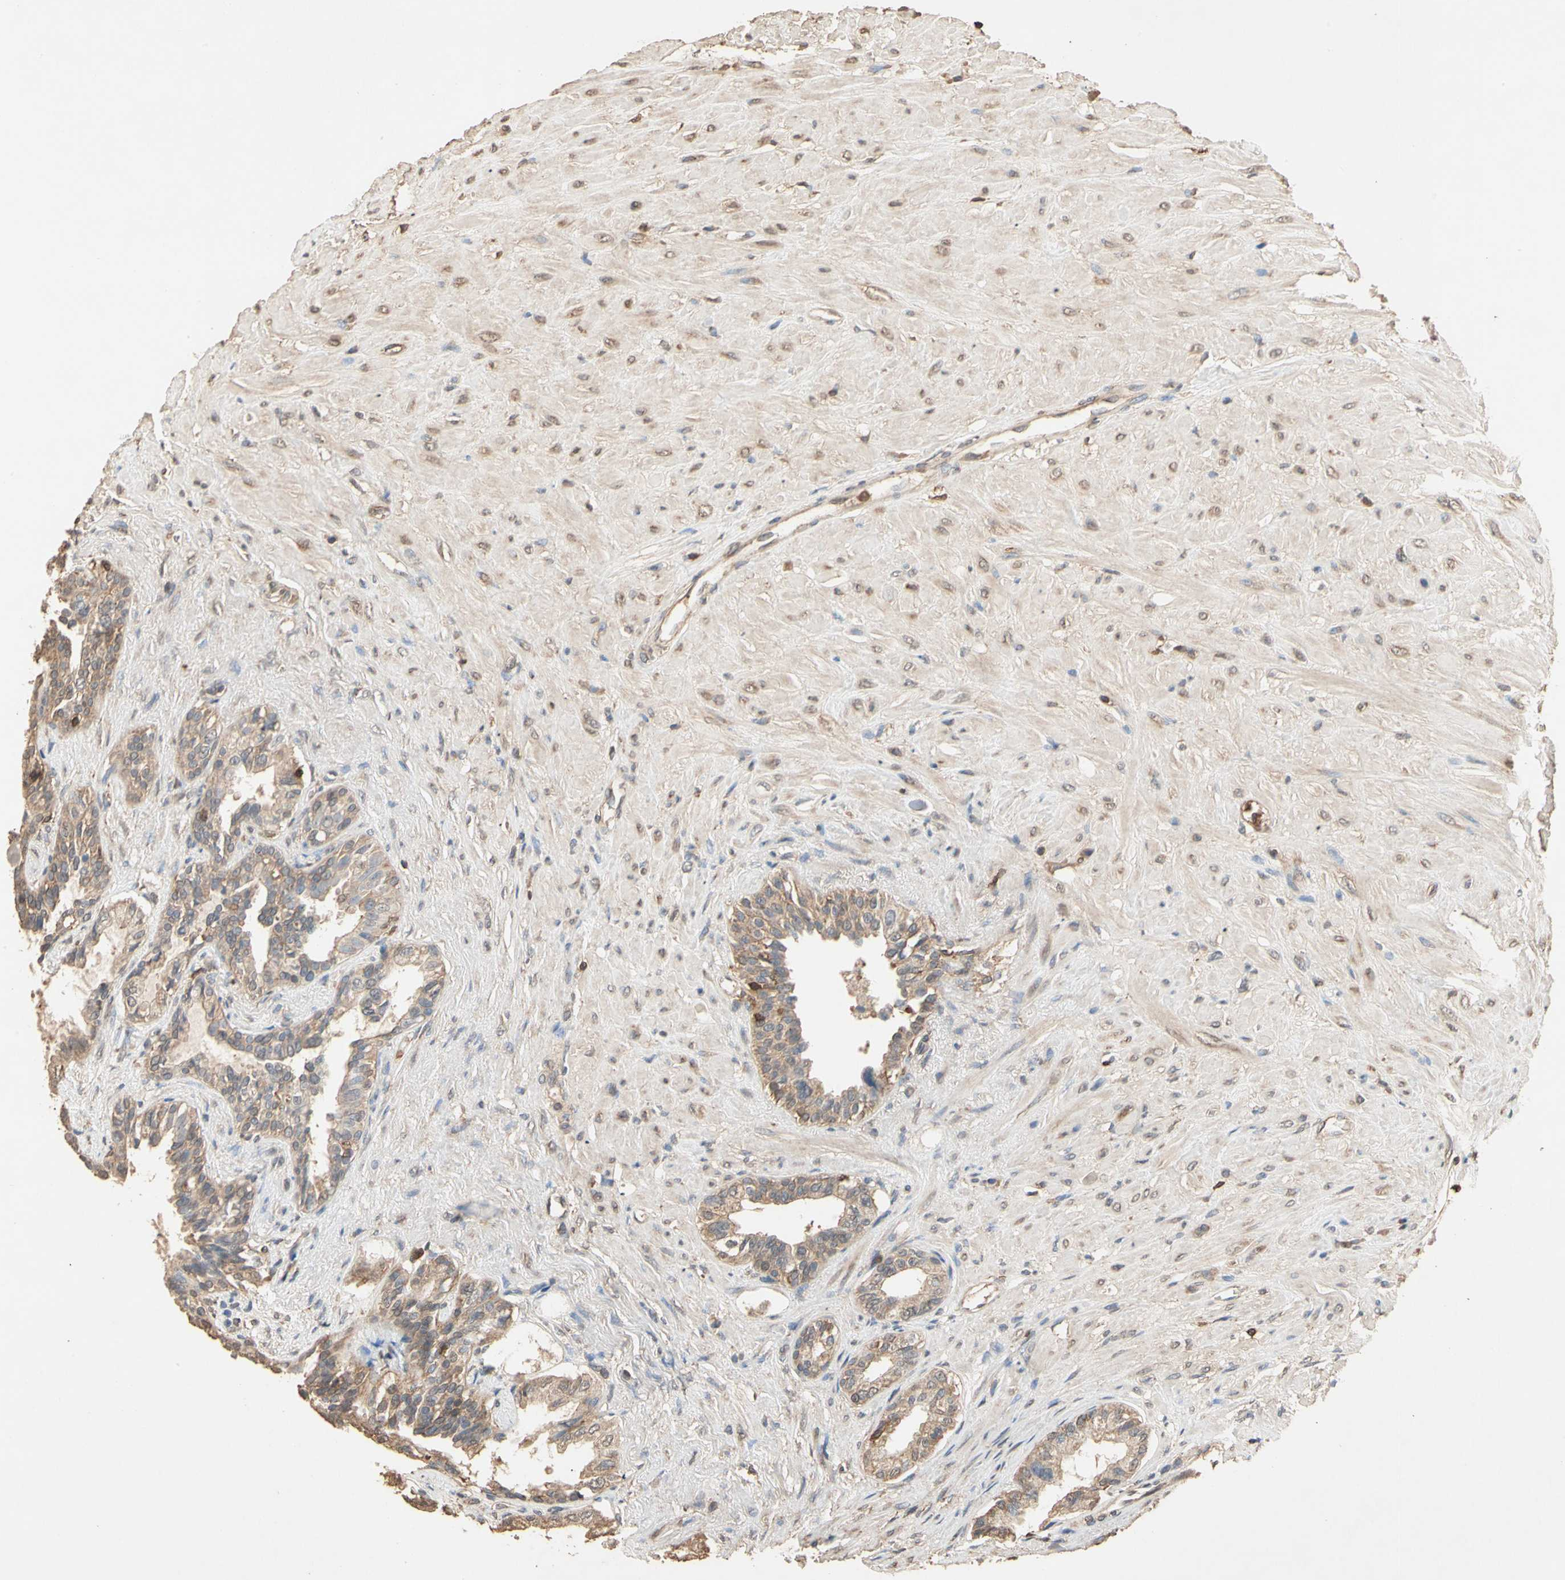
{"staining": {"intensity": "weak", "quantity": ">75%", "location": "cytoplasmic/membranous"}, "tissue": "seminal vesicle", "cell_type": "Glandular cells", "image_type": "normal", "snomed": [{"axis": "morphology", "description": "Normal tissue, NOS"}, {"axis": "topography", "description": "Seminal veicle"}], "caption": "This is an image of immunohistochemistry staining of normal seminal vesicle, which shows weak expression in the cytoplasmic/membranous of glandular cells.", "gene": "MAP3K10", "patient": {"sex": "male", "age": 61}}